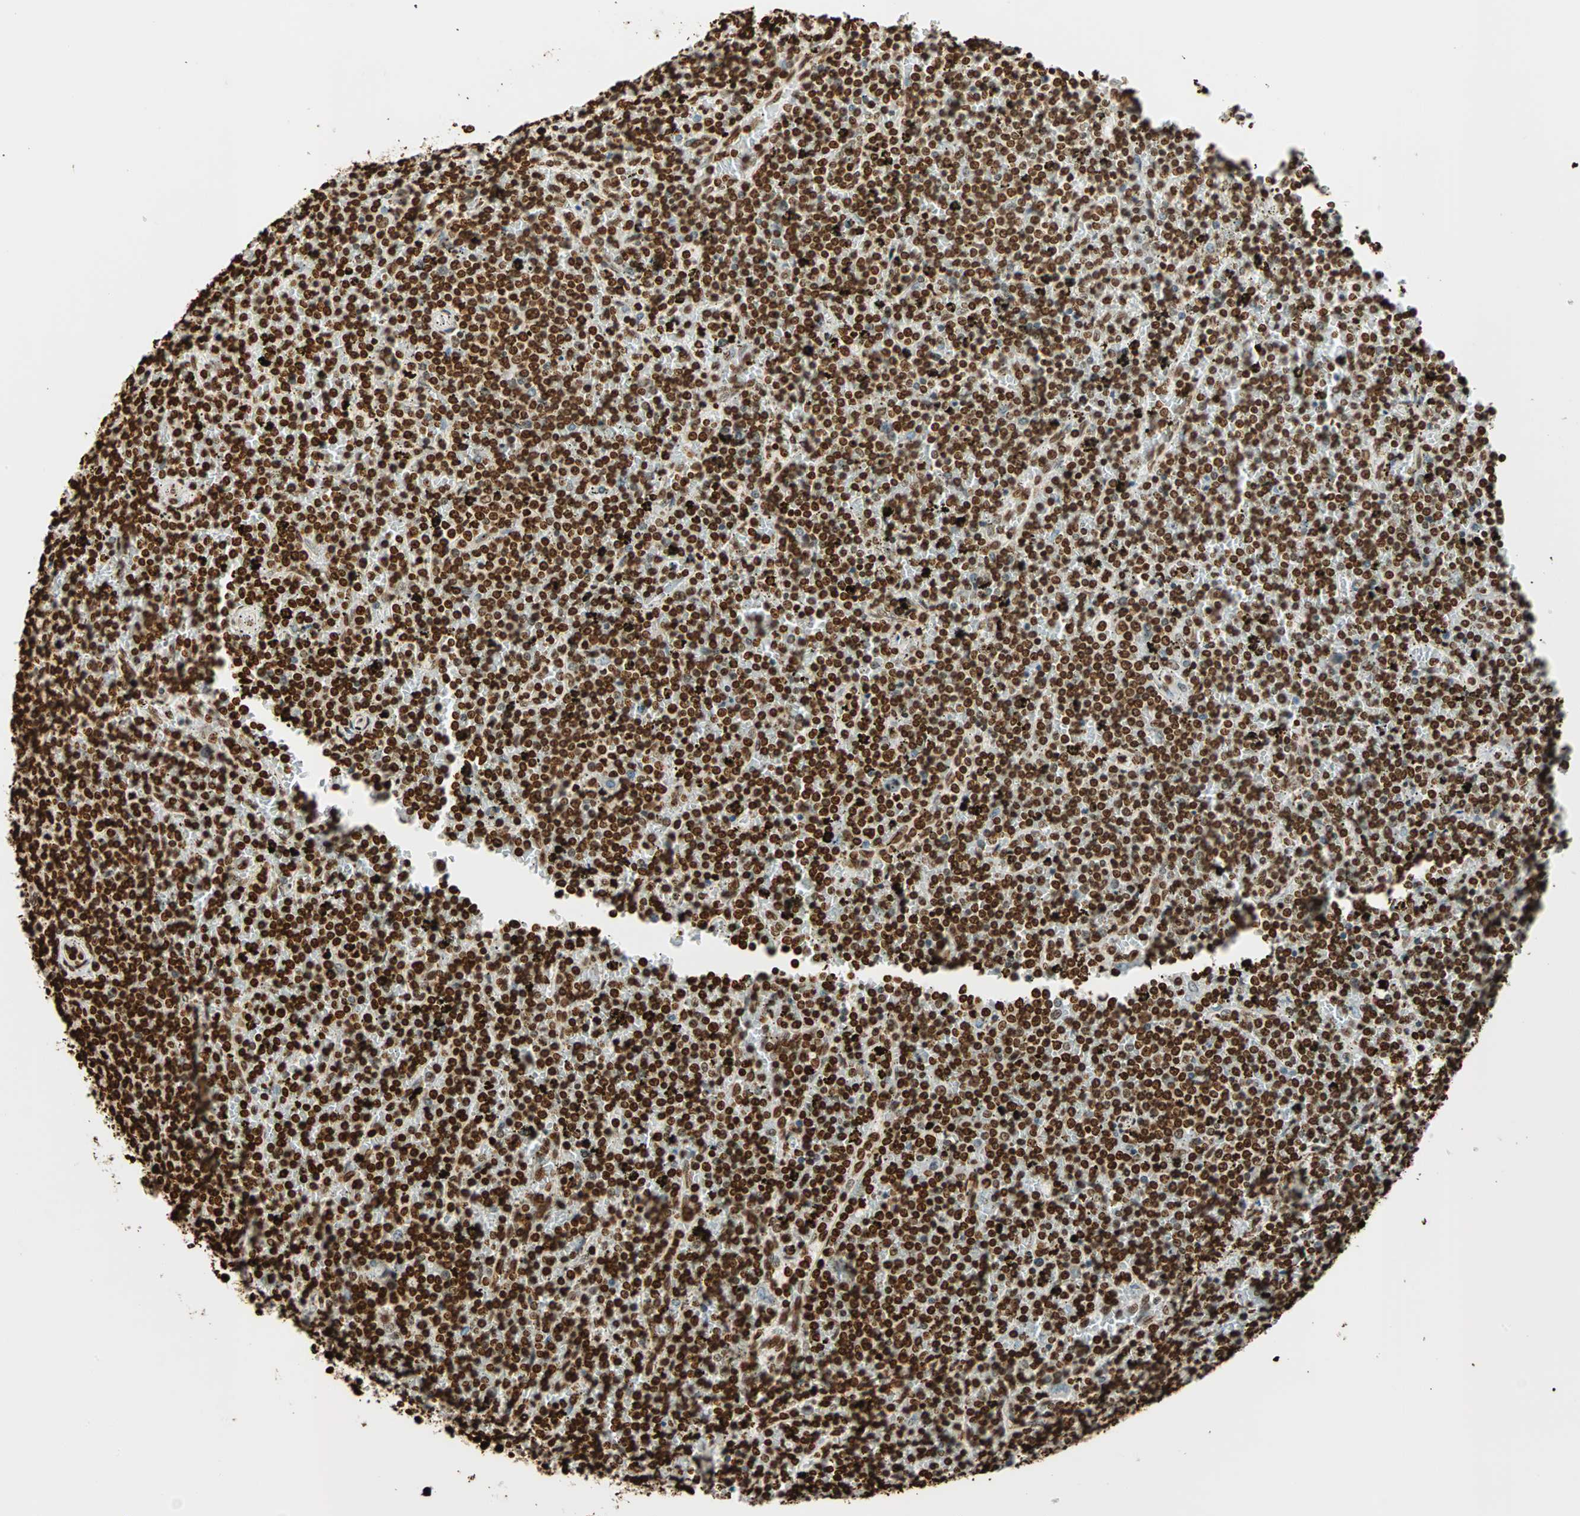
{"staining": {"intensity": "strong", "quantity": ">75%", "location": "nuclear"}, "tissue": "lymphoma", "cell_type": "Tumor cells", "image_type": "cancer", "snomed": [{"axis": "morphology", "description": "Malignant lymphoma, non-Hodgkin's type, Low grade"}, {"axis": "topography", "description": "Spleen"}], "caption": "A high amount of strong nuclear staining is seen in approximately >75% of tumor cells in lymphoma tissue. (brown staining indicates protein expression, while blue staining denotes nuclei).", "gene": "GLI2", "patient": {"sex": "female", "age": 77}}